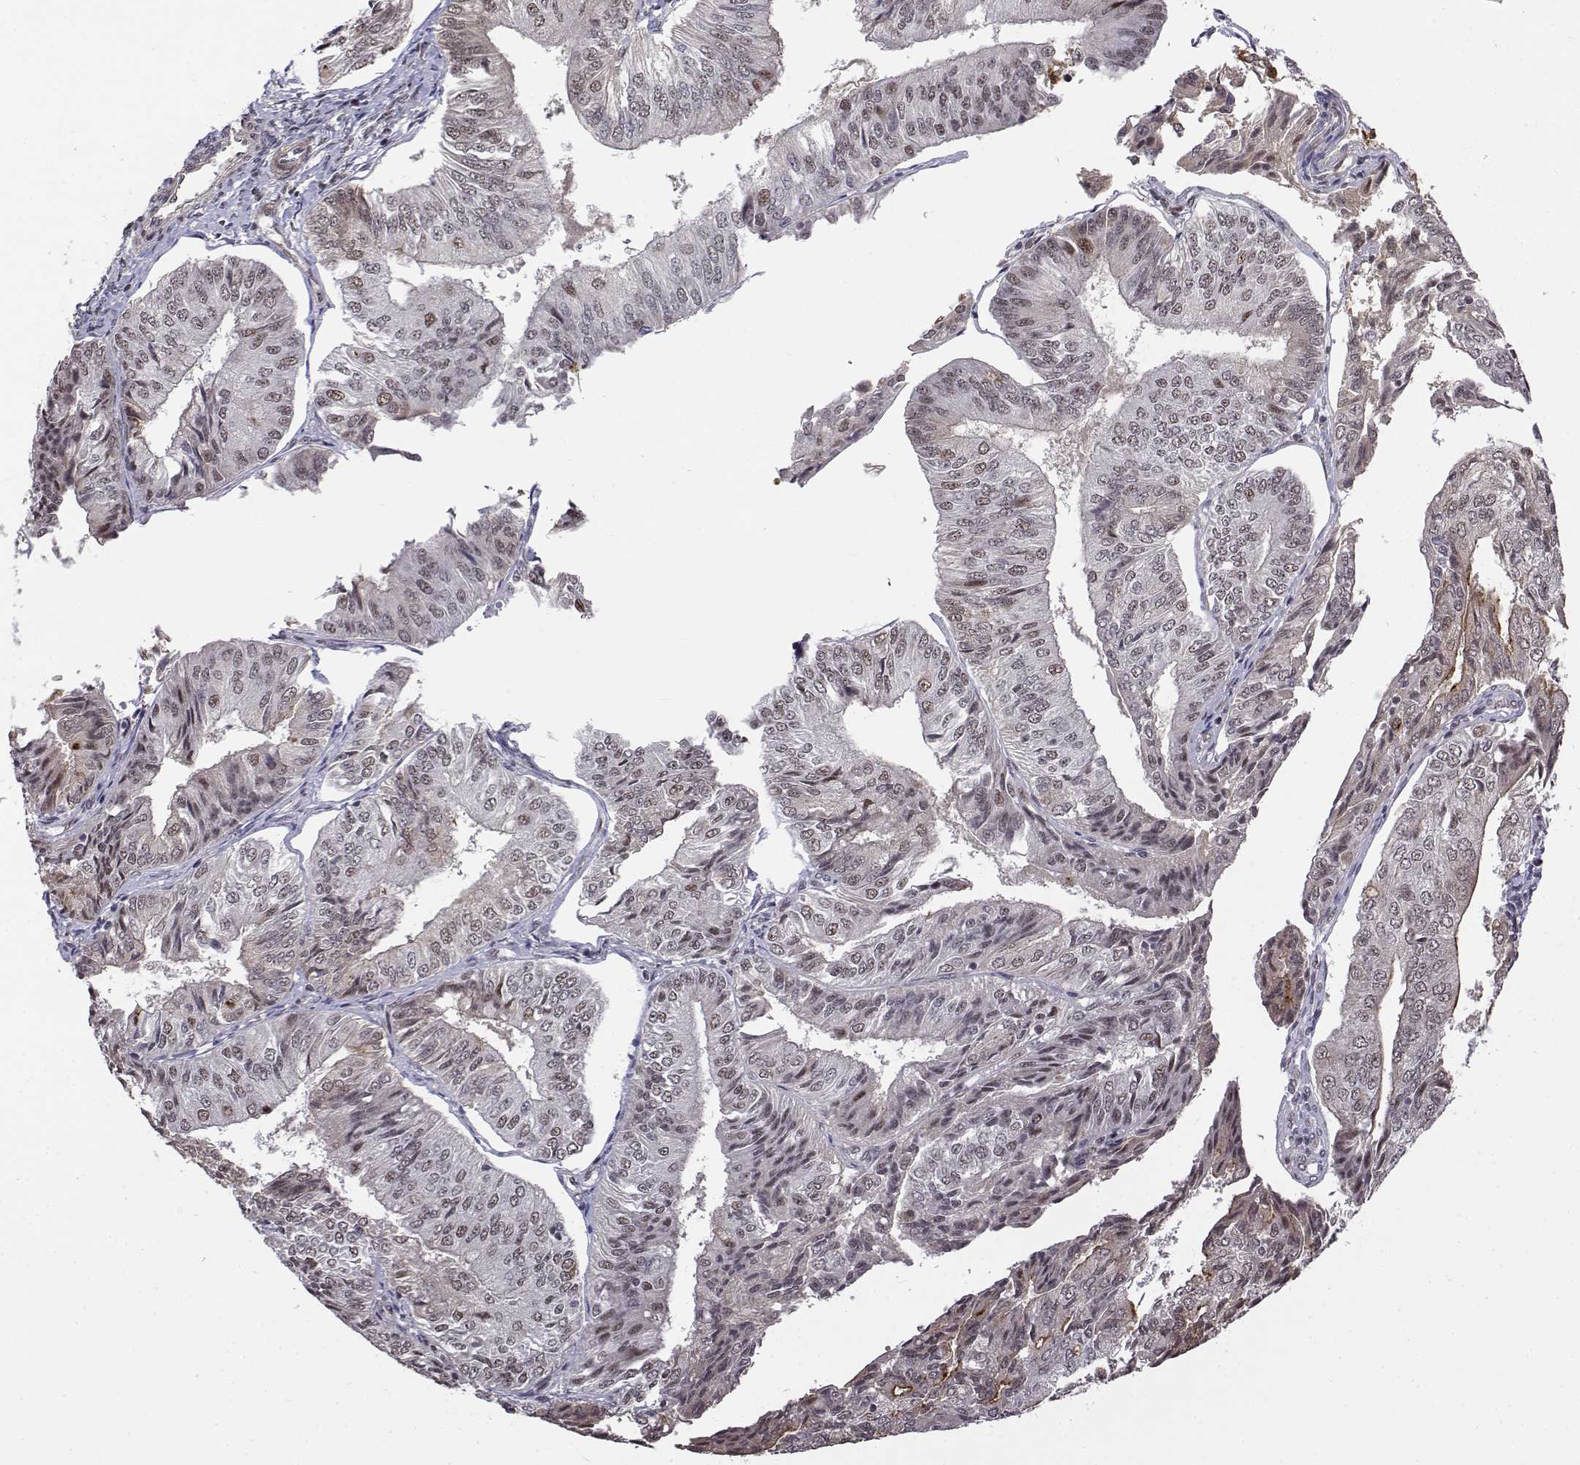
{"staining": {"intensity": "weak", "quantity": "25%-75%", "location": "nuclear"}, "tissue": "endometrial cancer", "cell_type": "Tumor cells", "image_type": "cancer", "snomed": [{"axis": "morphology", "description": "Adenocarcinoma, NOS"}, {"axis": "topography", "description": "Endometrium"}], "caption": "Protein staining reveals weak nuclear staining in about 25%-75% of tumor cells in endometrial adenocarcinoma. The protein is shown in brown color, while the nuclei are stained blue.", "gene": "ITGA7", "patient": {"sex": "female", "age": 58}}